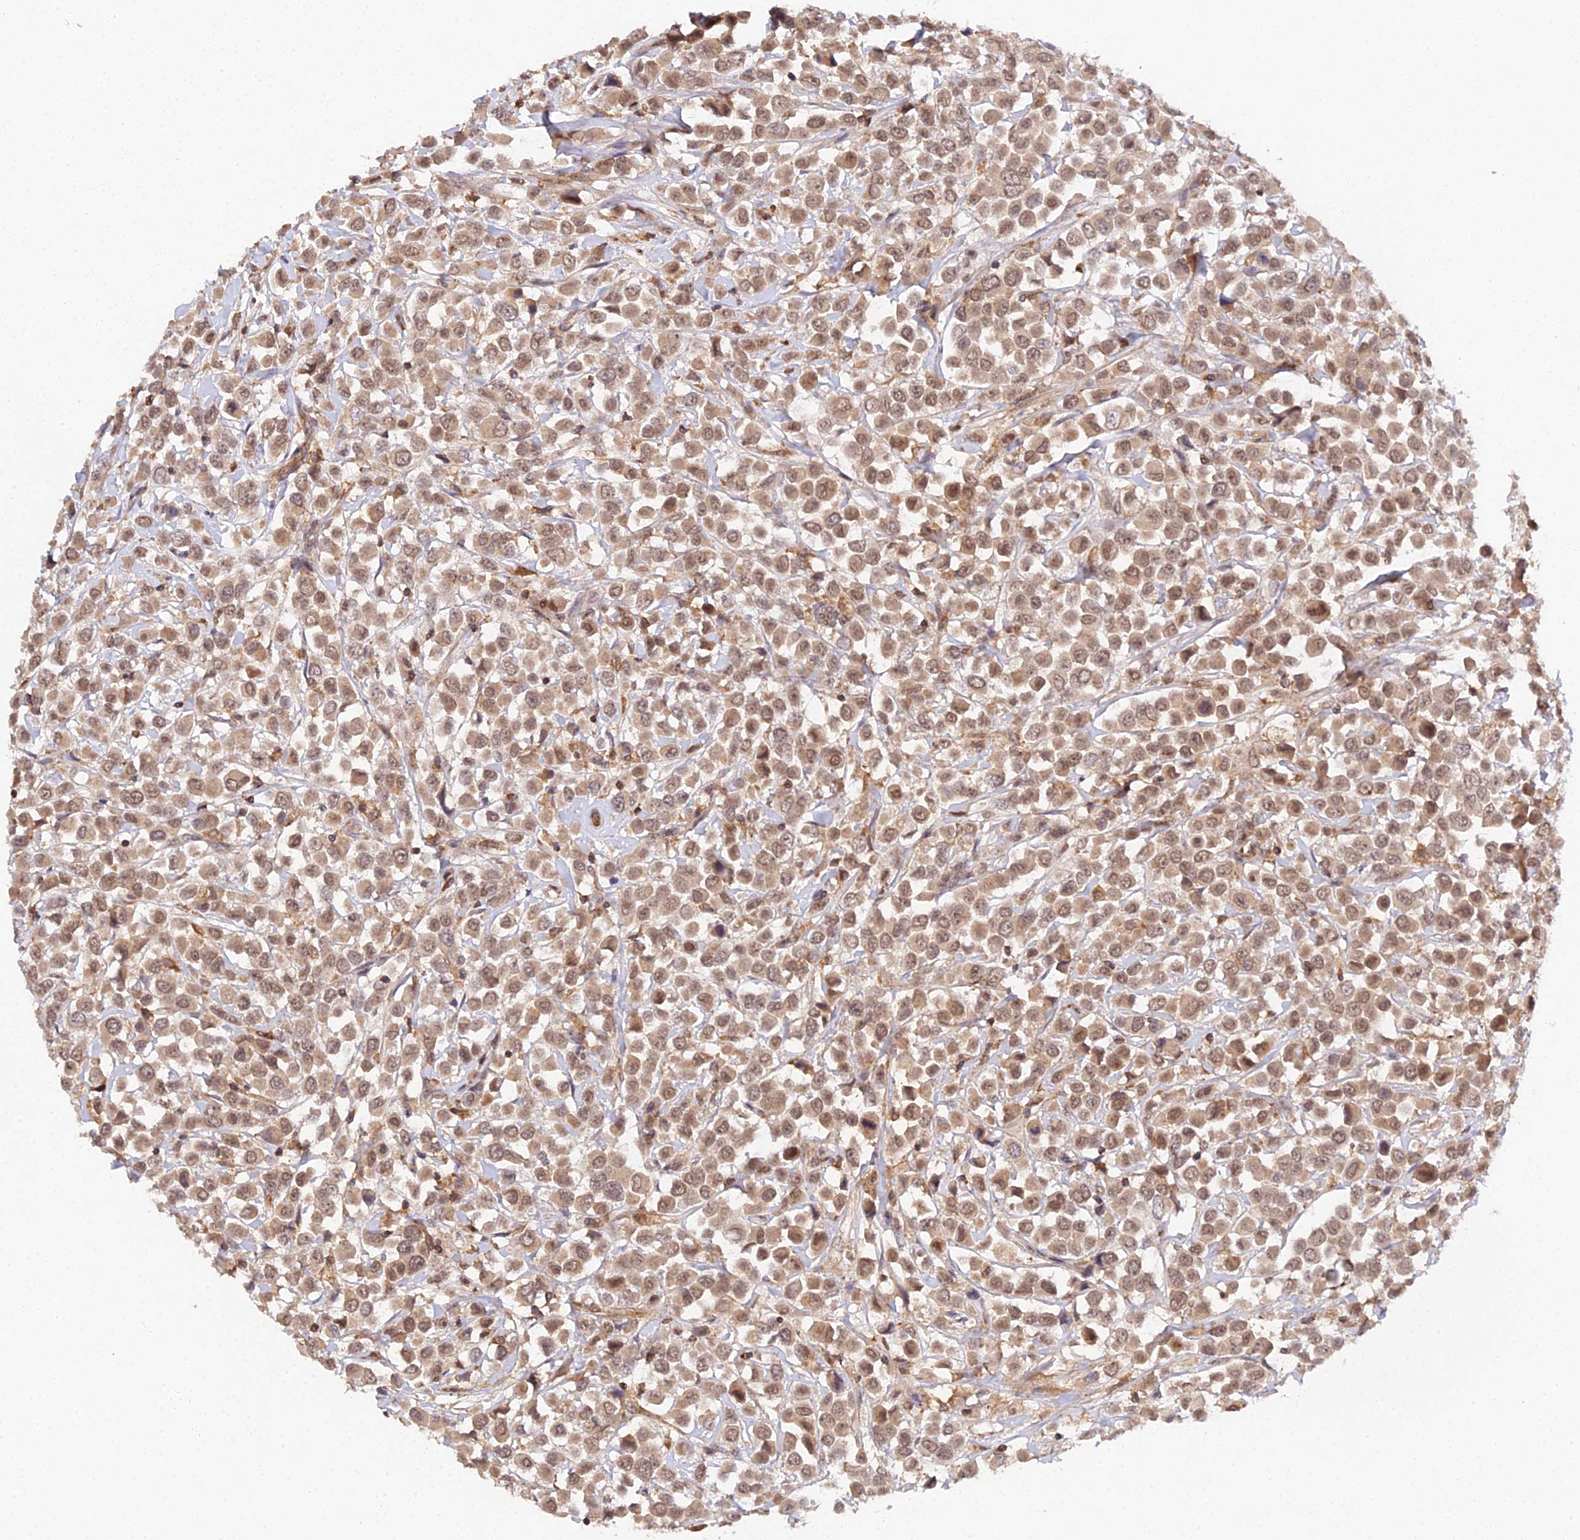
{"staining": {"intensity": "moderate", "quantity": ">75%", "location": "cytoplasmic/membranous,nuclear"}, "tissue": "breast cancer", "cell_type": "Tumor cells", "image_type": "cancer", "snomed": [{"axis": "morphology", "description": "Duct carcinoma"}, {"axis": "topography", "description": "Breast"}], "caption": "Immunohistochemistry (IHC) (DAB) staining of breast cancer exhibits moderate cytoplasmic/membranous and nuclear protein staining in about >75% of tumor cells.", "gene": "TPRX1", "patient": {"sex": "female", "age": 61}}